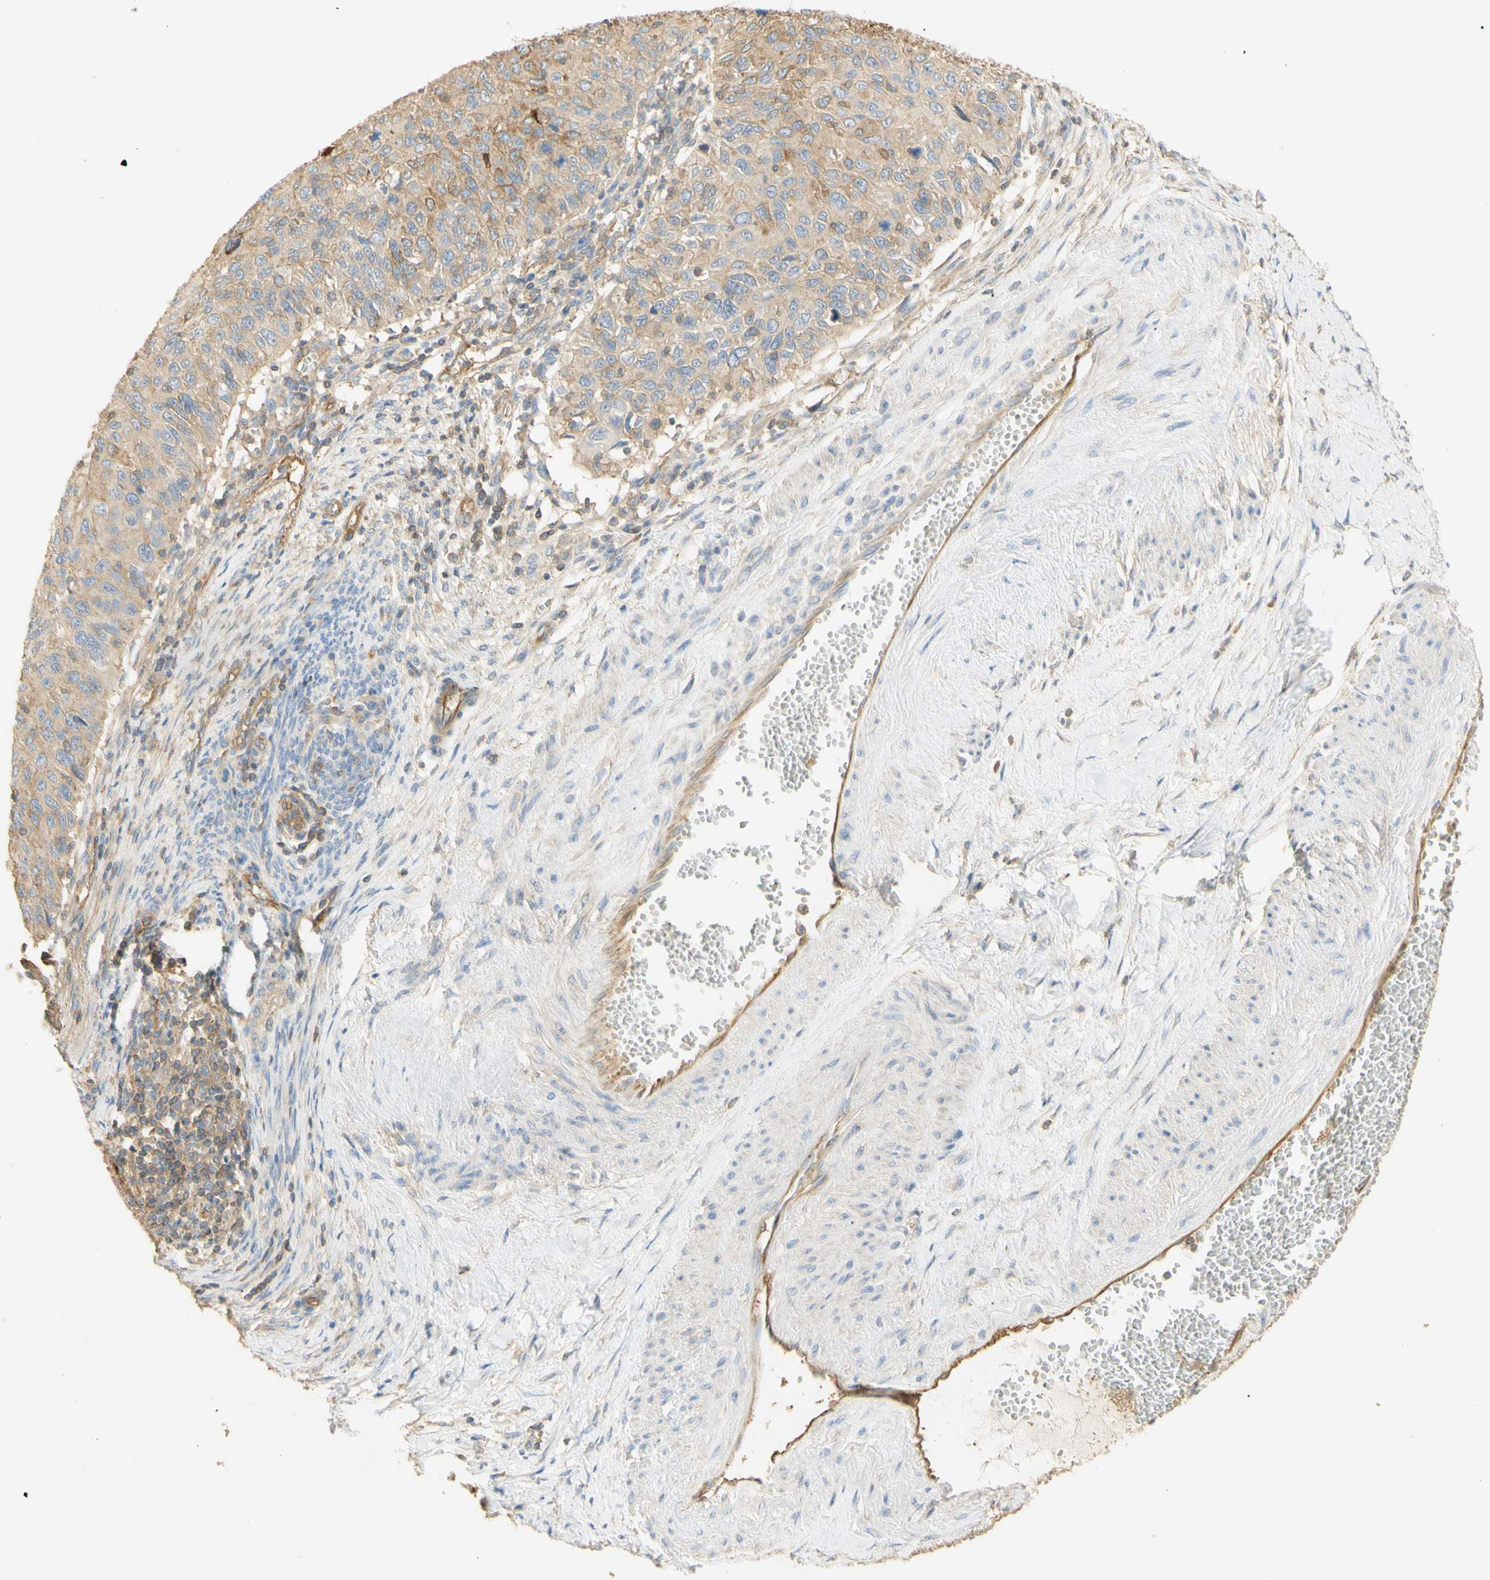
{"staining": {"intensity": "moderate", "quantity": "25%-75%", "location": "cytoplasmic/membranous"}, "tissue": "cervical cancer", "cell_type": "Tumor cells", "image_type": "cancer", "snomed": [{"axis": "morphology", "description": "Squamous cell carcinoma, NOS"}, {"axis": "topography", "description": "Cervix"}], "caption": "Squamous cell carcinoma (cervical) was stained to show a protein in brown. There is medium levels of moderate cytoplasmic/membranous positivity in about 25%-75% of tumor cells.", "gene": "KCNE4", "patient": {"sex": "female", "age": 70}}